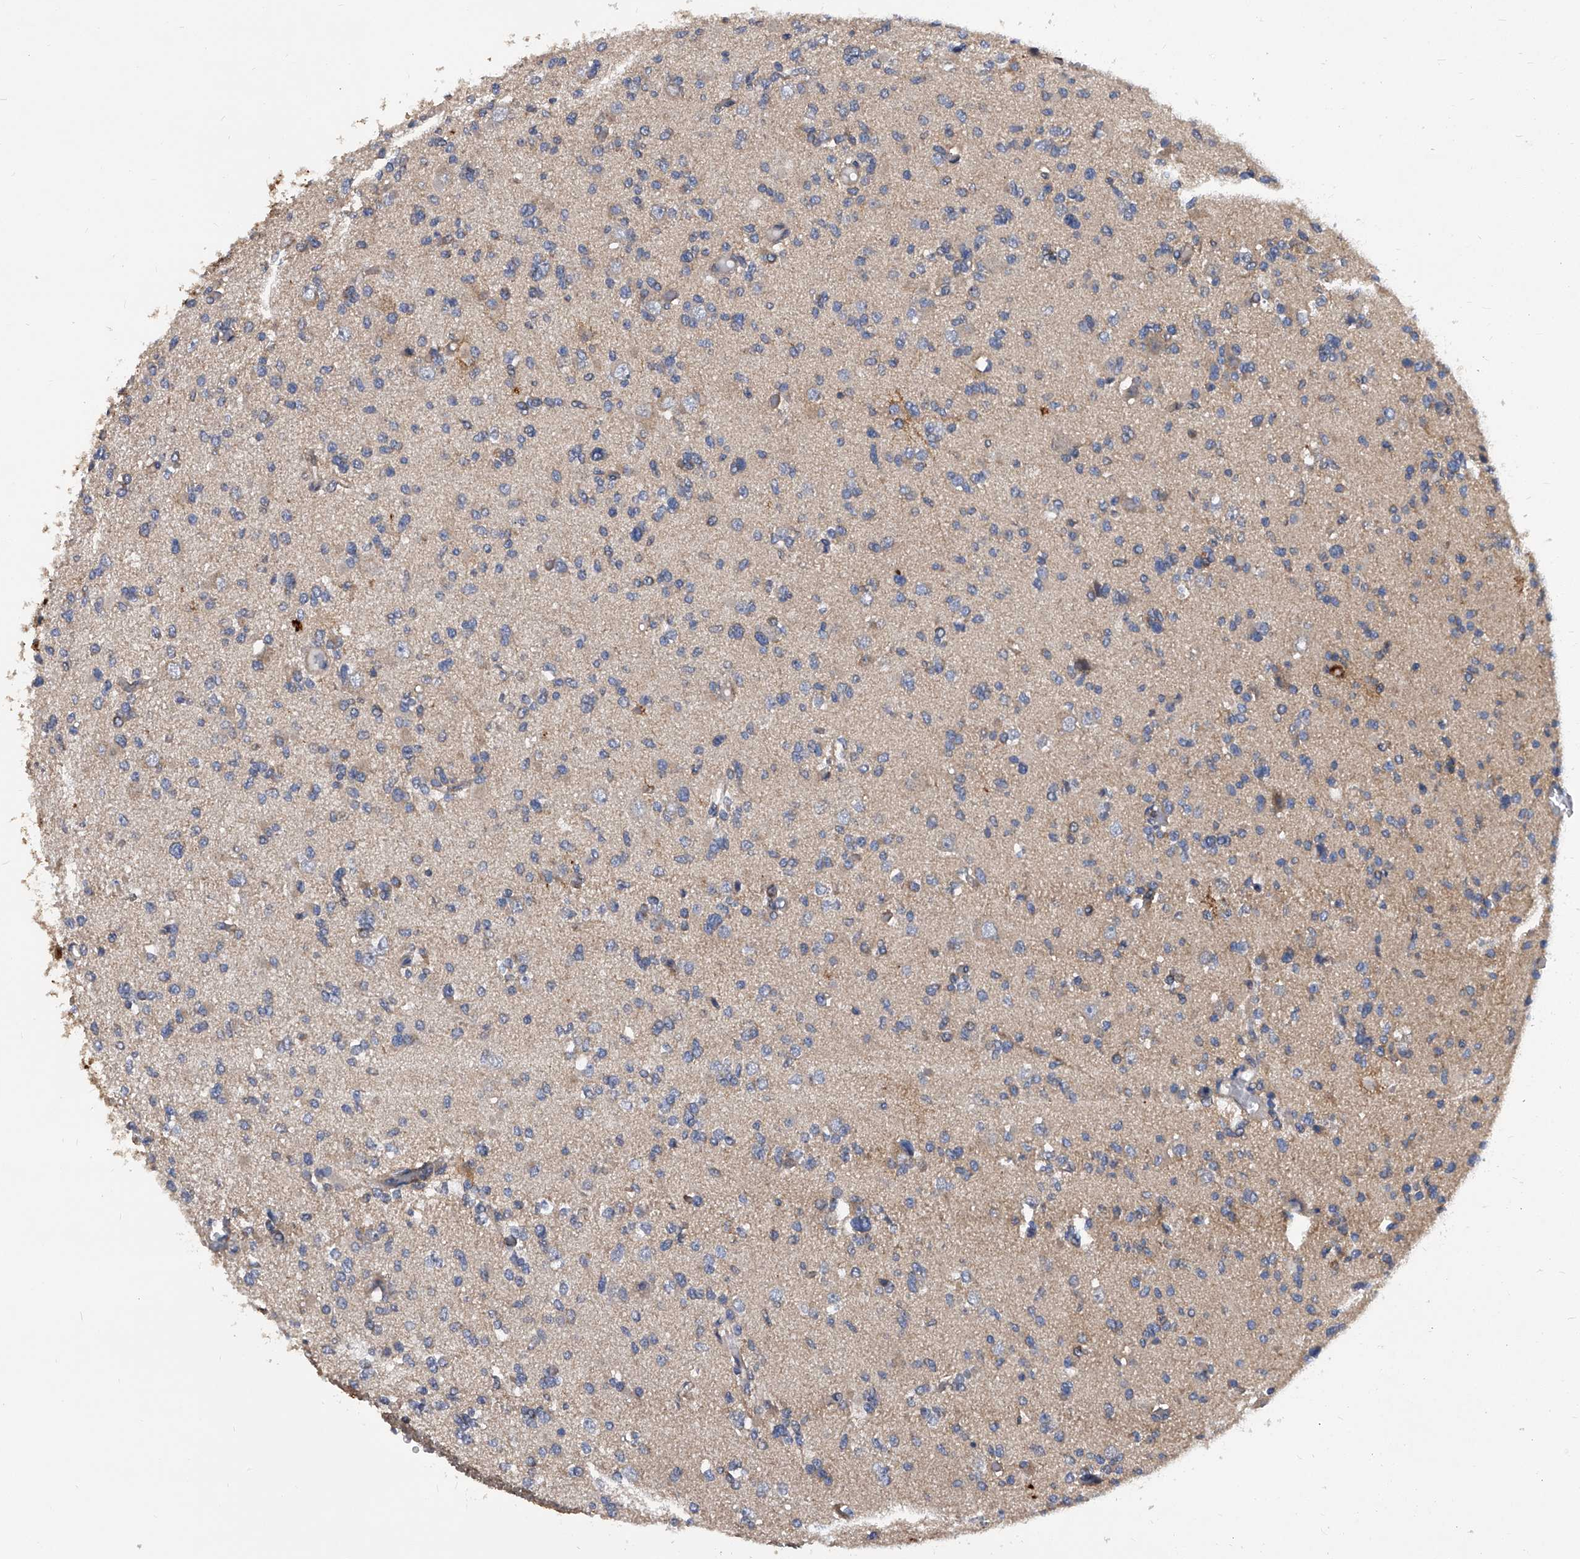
{"staining": {"intensity": "weak", "quantity": "<25%", "location": "cytoplasmic/membranous"}, "tissue": "glioma", "cell_type": "Tumor cells", "image_type": "cancer", "snomed": [{"axis": "morphology", "description": "Glioma, malignant, Low grade"}, {"axis": "topography", "description": "Brain"}], "caption": "Micrograph shows no significant protein expression in tumor cells of malignant low-grade glioma.", "gene": "ATG5", "patient": {"sex": "female", "age": 22}}